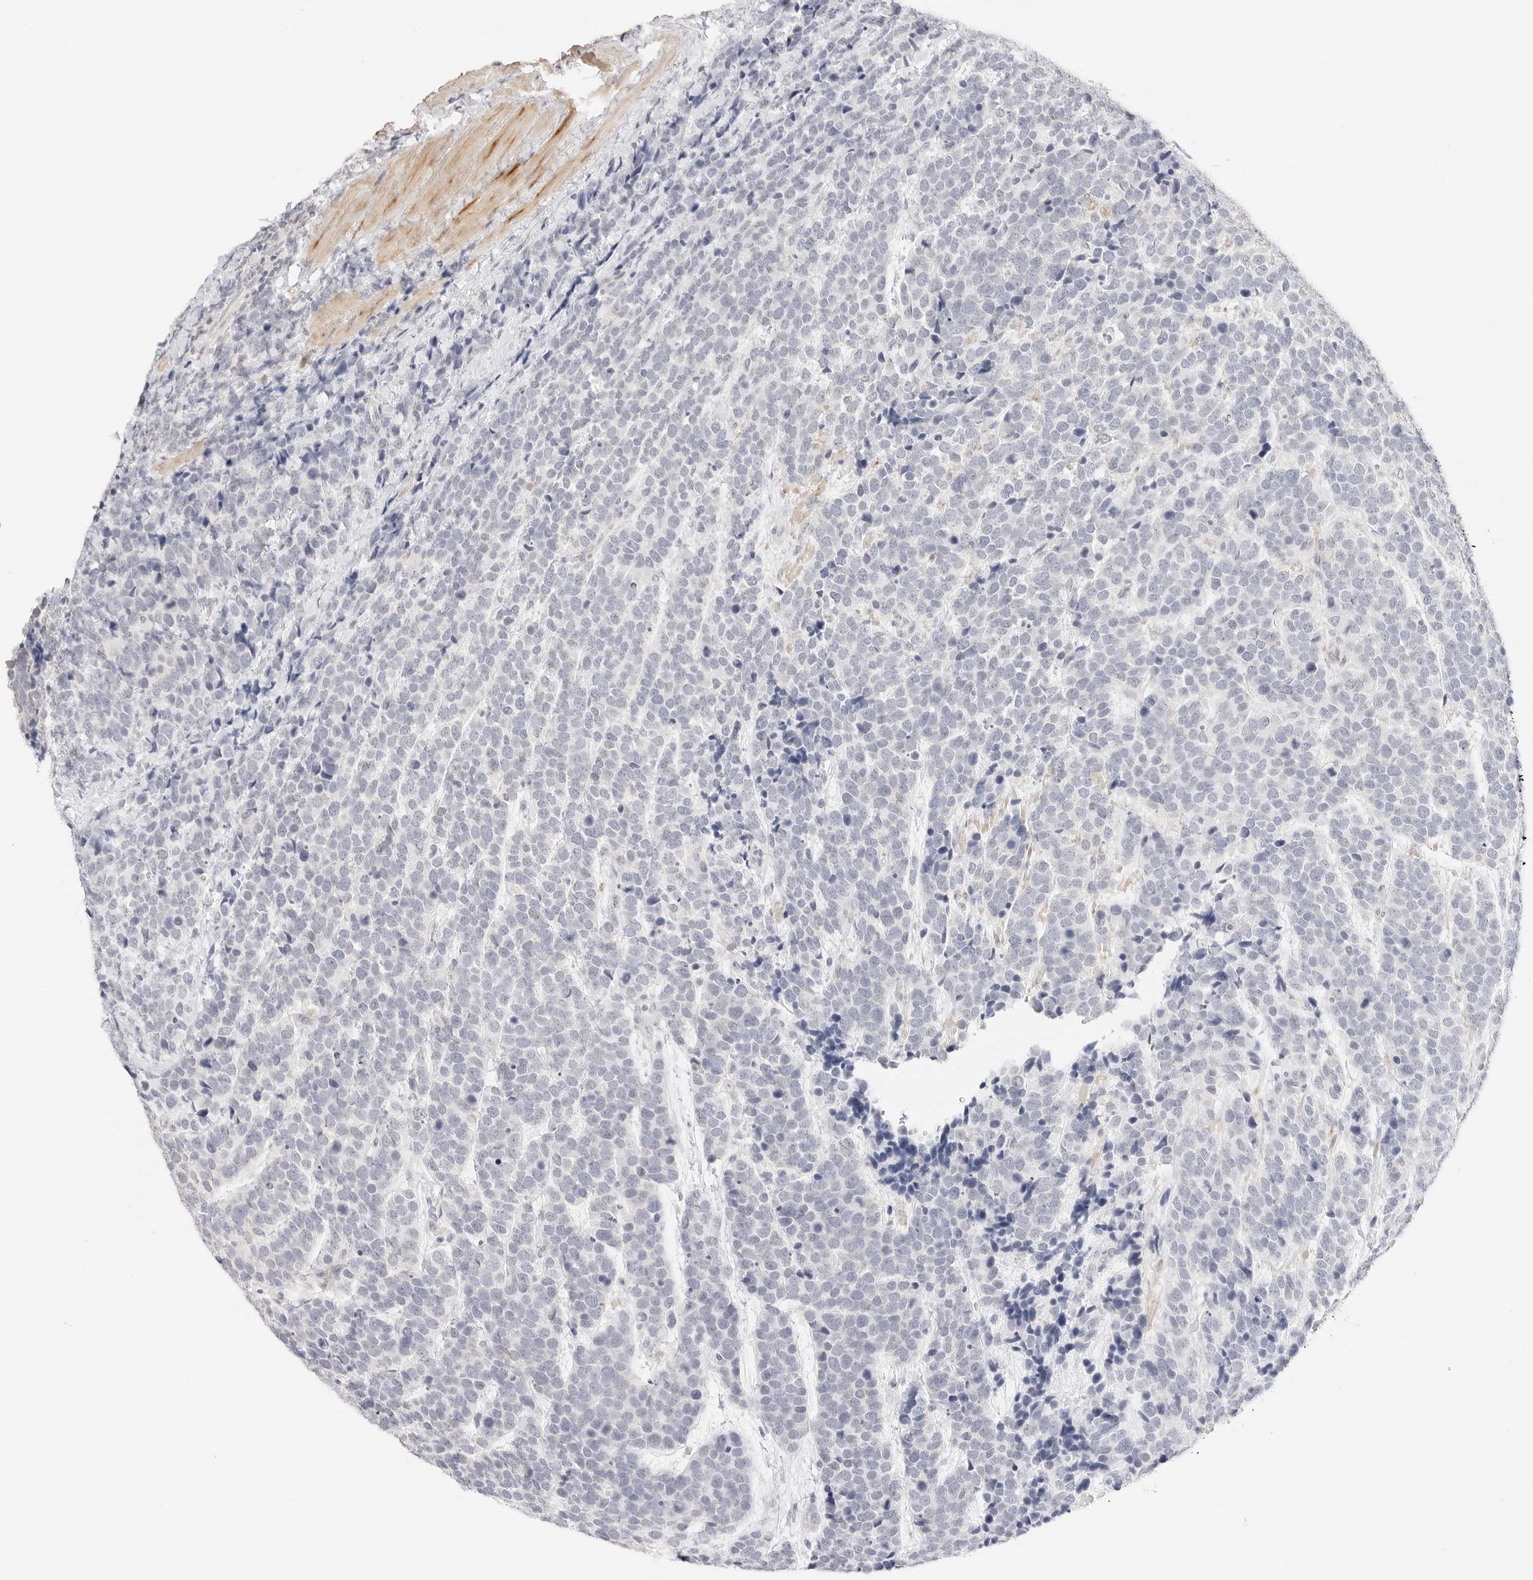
{"staining": {"intensity": "negative", "quantity": "none", "location": "none"}, "tissue": "urothelial cancer", "cell_type": "Tumor cells", "image_type": "cancer", "snomed": [{"axis": "morphology", "description": "Urothelial carcinoma, High grade"}, {"axis": "topography", "description": "Urinary bladder"}], "caption": "IHC of urothelial cancer shows no expression in tumor cells.", "gene": "PCDH19", "patient": {"sex": "female", "age": 82}}